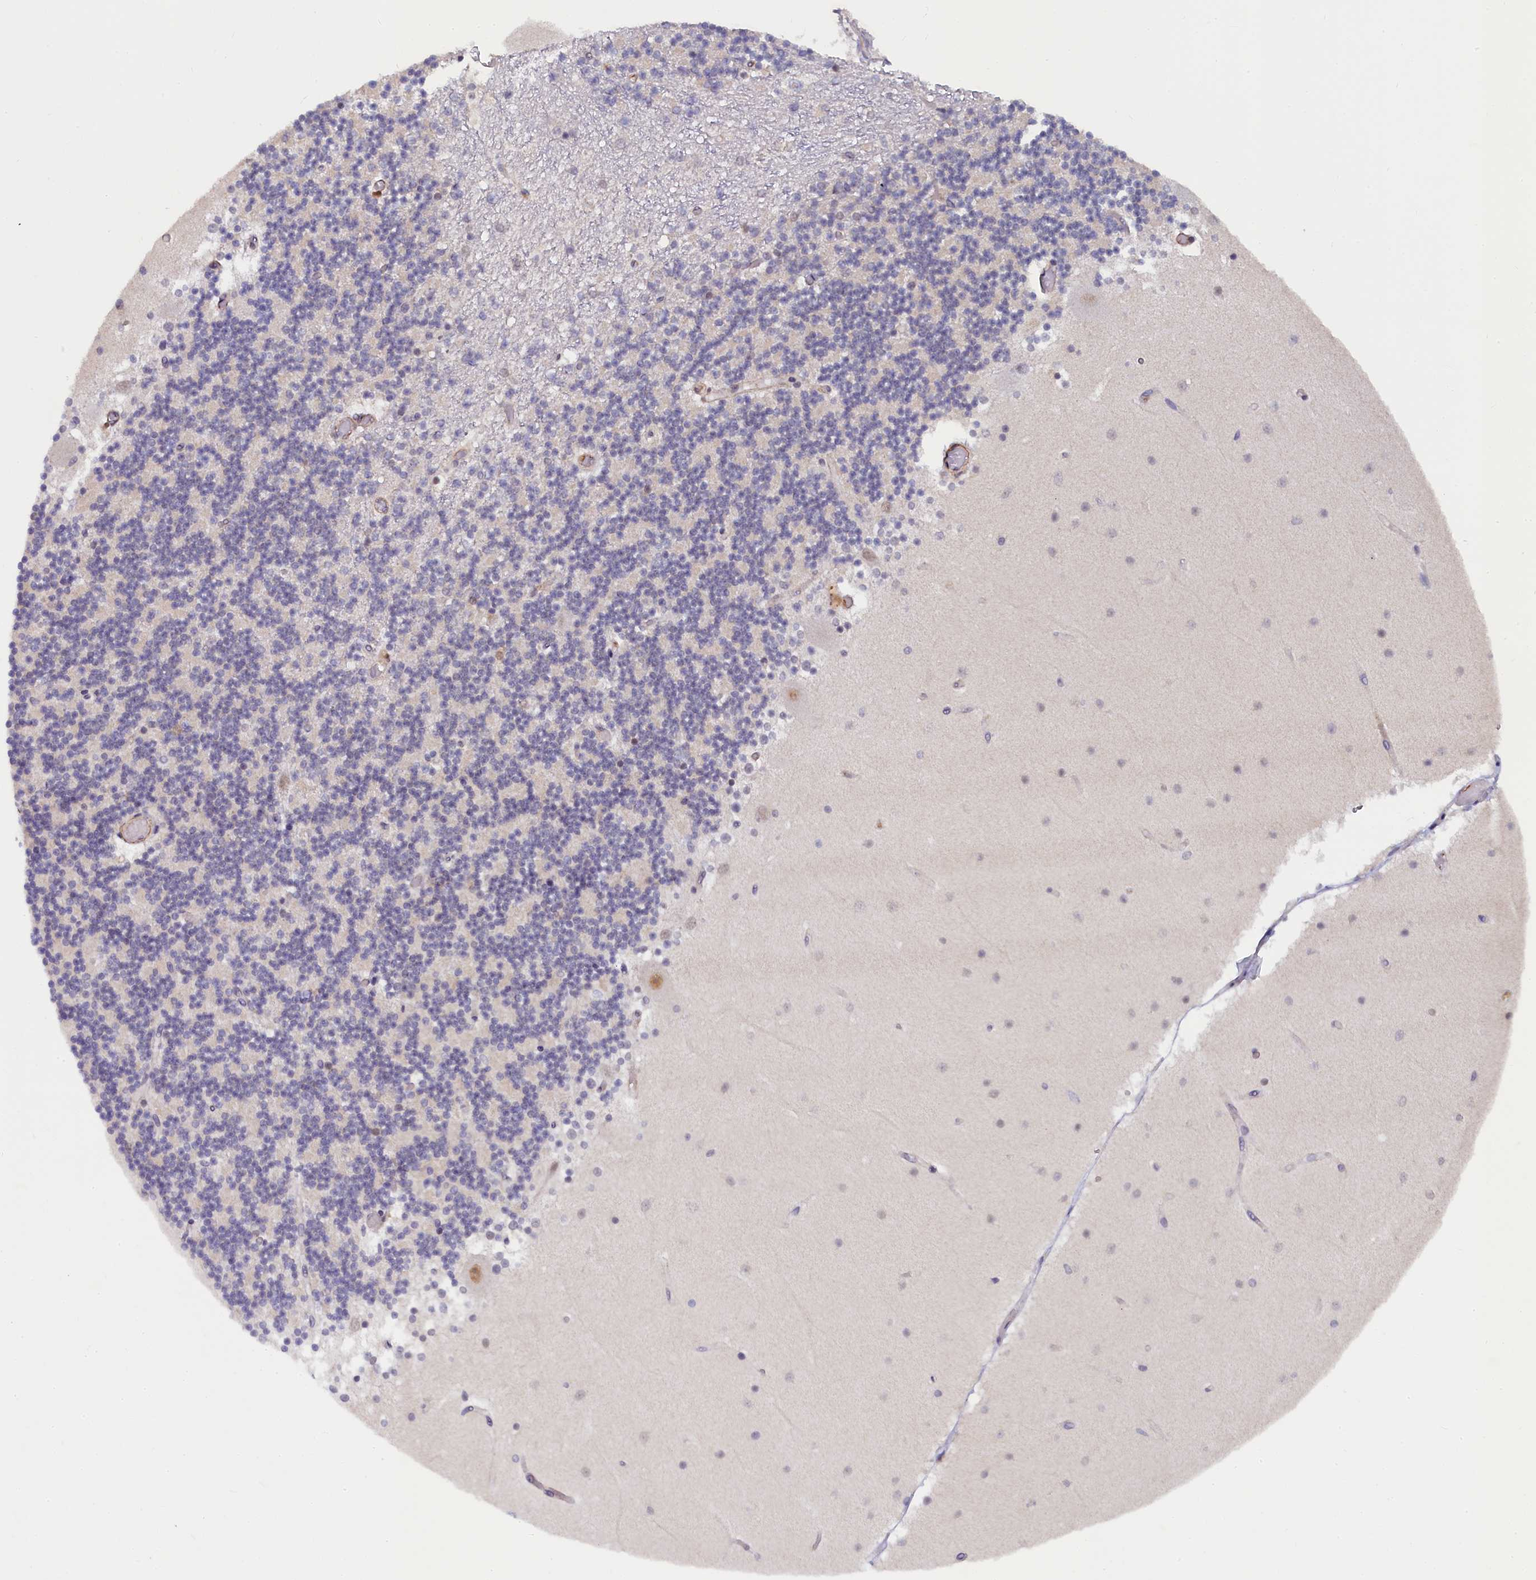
{"staining": {"intensity": "negative", "quantity": "none", "location": "none"}, "tissue": "cerebellum", "cell_type": "Cells in granular layer", "image_type": "normal", "snomed": [{"axis": "morphology", "description": "Normal tissue, NOS"}, {"axis": "topography", "description": "Cerebellum"}], "caption": "High magnification brightfield microscopy of benign cerebellum stained with DAB (brown) and counterstained with hematoxylin (blue): cells in granular layer show no significant staining. Nuclei are stained in blue.", "gene": "INTS14", "patient": {"sex": "female", "age": 28}}